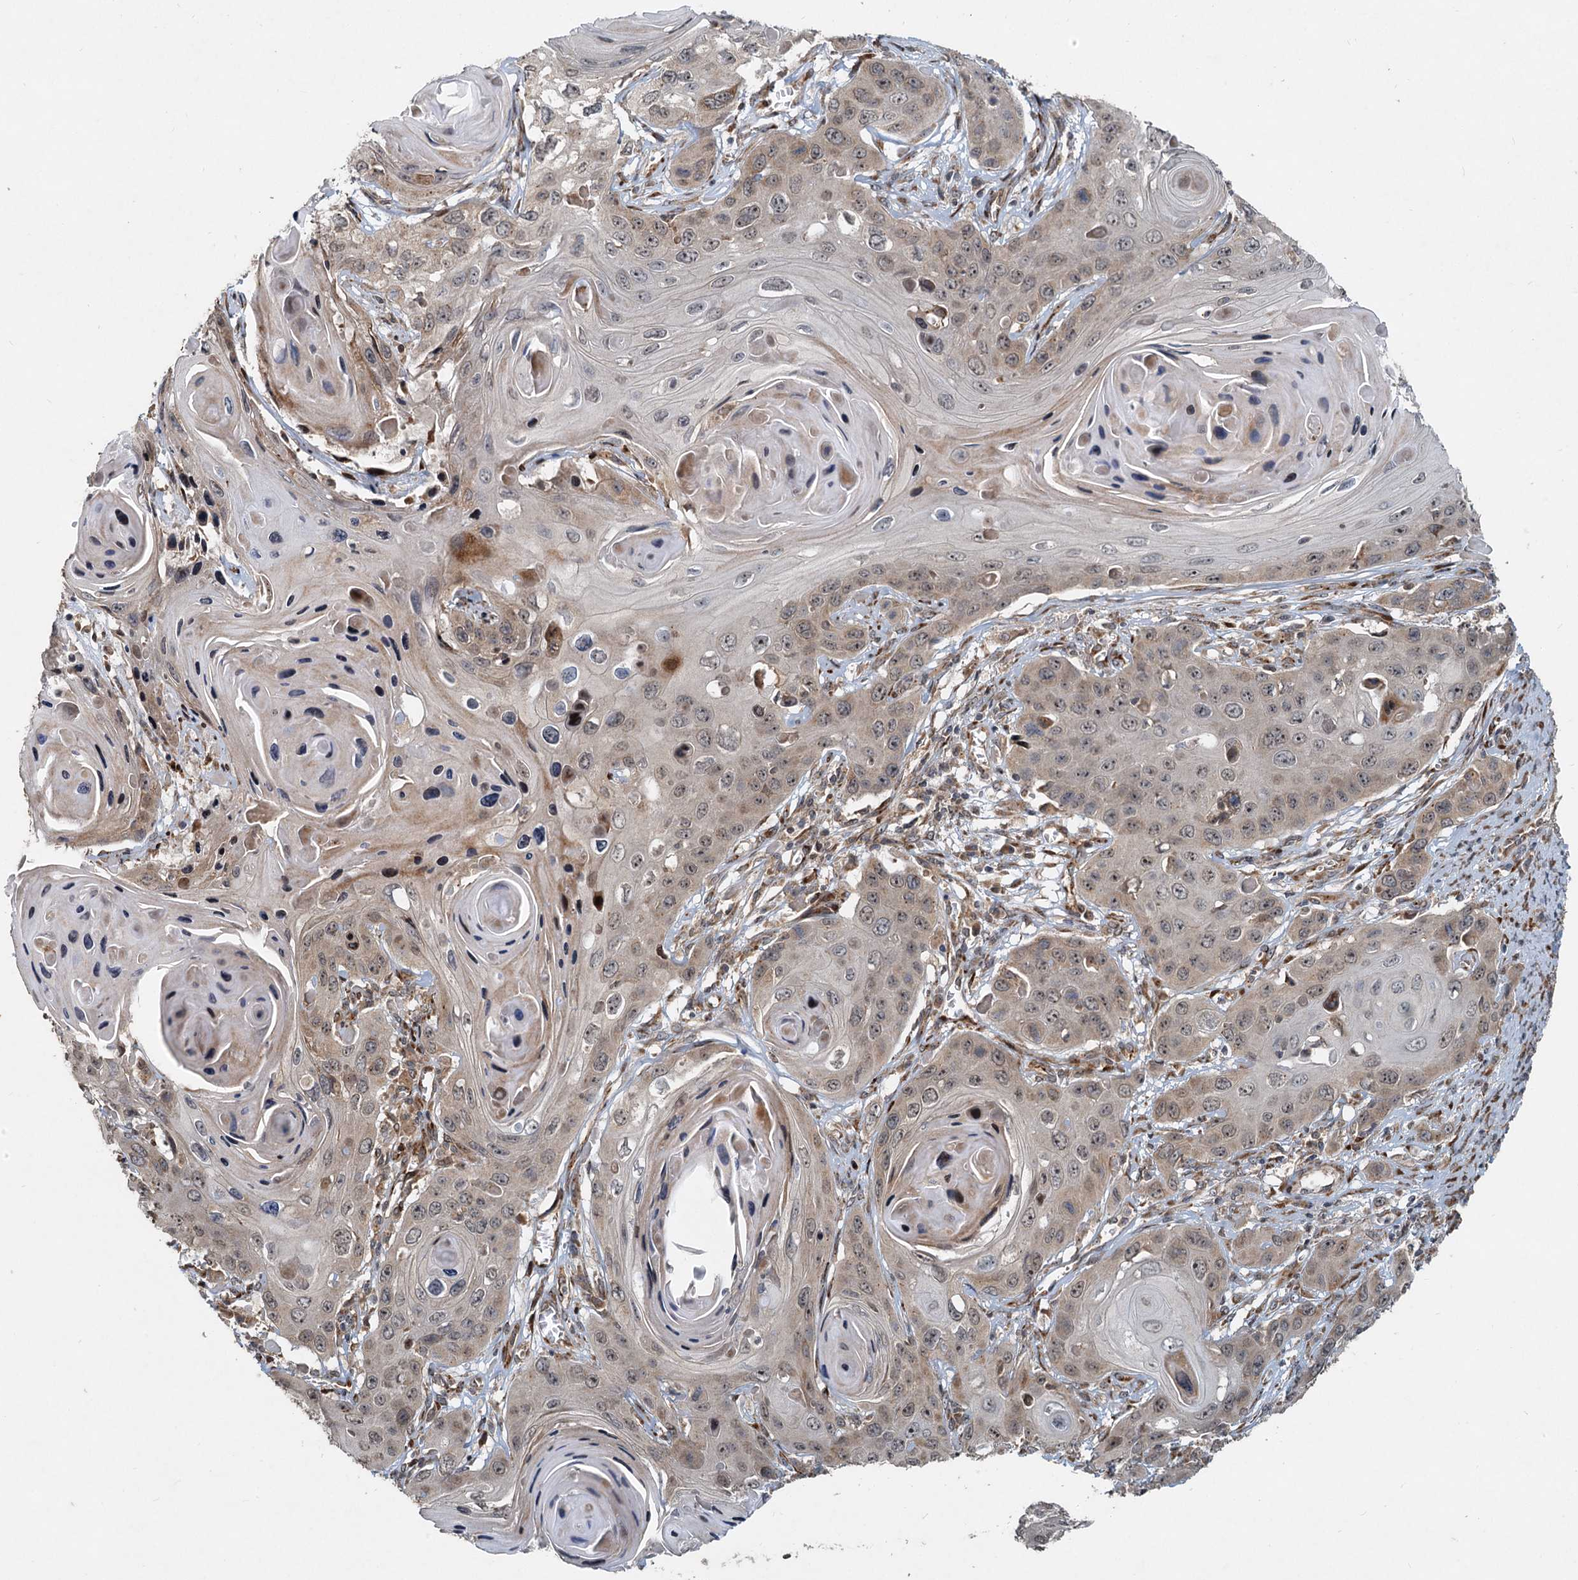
{"staining": {"intensity": "moderate", "quantity": "25%-75%", "location": "cytoplasmic/membranous,nuclear"}, "tissue": "skin cancer", "cell_type": "Tumor cells", "image_type": "cancer", "snomed": [{"axis": "morphology", "description": "Squamous cell carcinoma, NOS"}, {"axis": "topography", "description": "Skin"}], "caption": "This image exhibits IHC staining of skin cancer, with medium moderate cytoplasmic/membranous and nuclear expression in approximately 25%-75% of tumor cells.", "gene": "CEP68", "patient": {"sex": "male", "age": 55}}